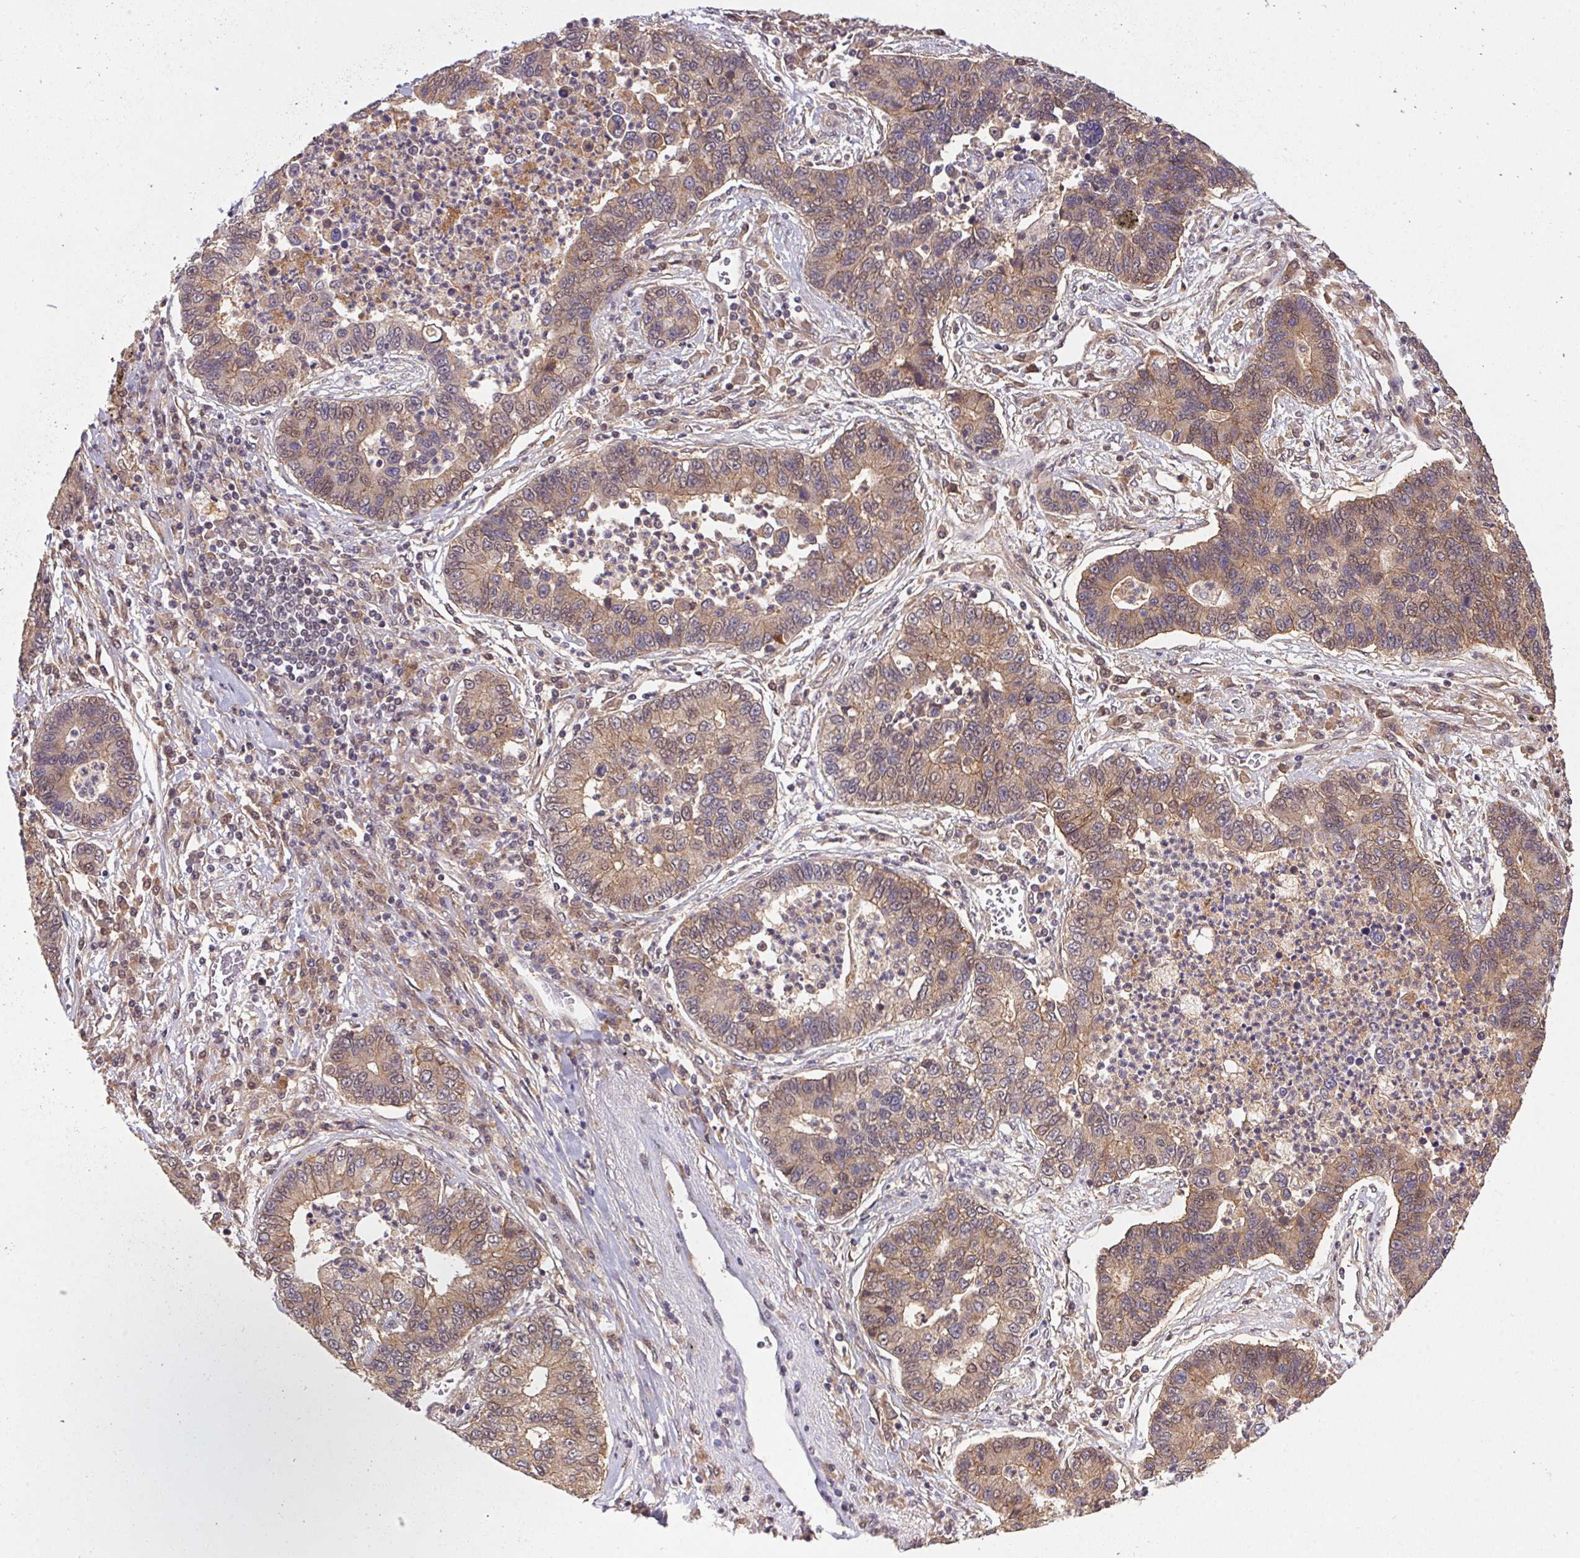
{"staining": {"intensity": "weak", "quantity": ">75%", "location": "cytoplasmic/membranous"}, "tissue": "lung cancer", "cell_type": "Tumor cells", "image_type": "cancer", "snomed": [{"axis": "morphology", "description": "Adenocarcinoma, NOS"}, {"axis": "topography", "description": "Lung"}], "caption": "The immunohistochemical stain labels weak cytoplasmic/membranous staining in tumor cells of lung cancer (adenocarcinoma) tissue.", "gene": "SLC52A2", "patient": {"sex": "female", "age": 57}}